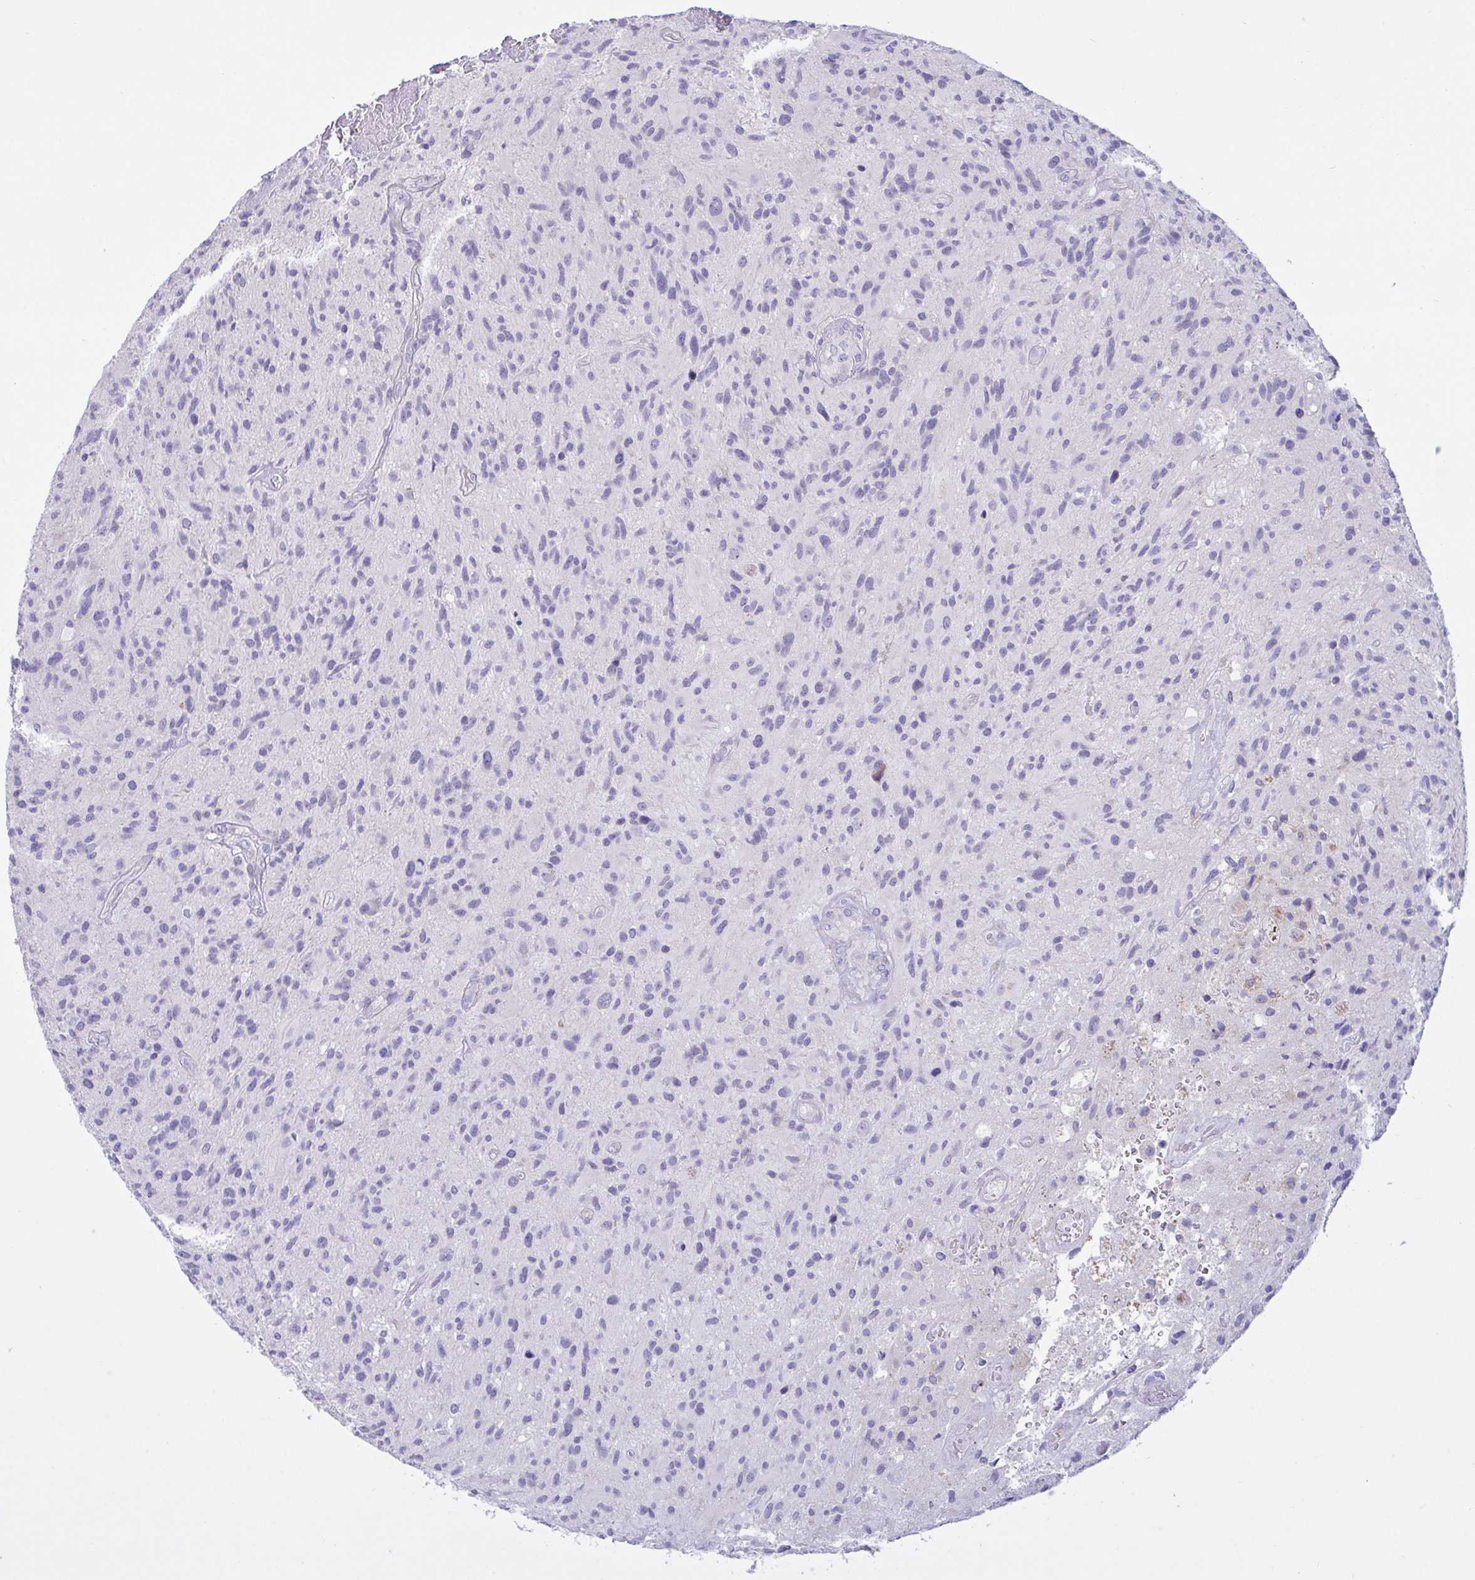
{"staining": {"intensity": "negative", "quantity": "none", "location": "none"}, "tissue": "glioma", "cell_type": "Tumor cells", "image_type": "cancer", "snomed": [{"axis": "morphology", "description": "Glioma, malignant, High grade"}, {"axis": "topography", "description": "Brain"}], "caption": "High magnification brightfield microscopy of glioma stained with DAB (brown) and counterstained with hematoxylin (blue): tumor cells show no significant expression. (DAB (3,3'-diaminobenzidine) immunohistochemistry visualized using brightfield microscopy, high magnification).", "gene": "FAM86B1", "patient": {"sex": "female", "age": 70}}